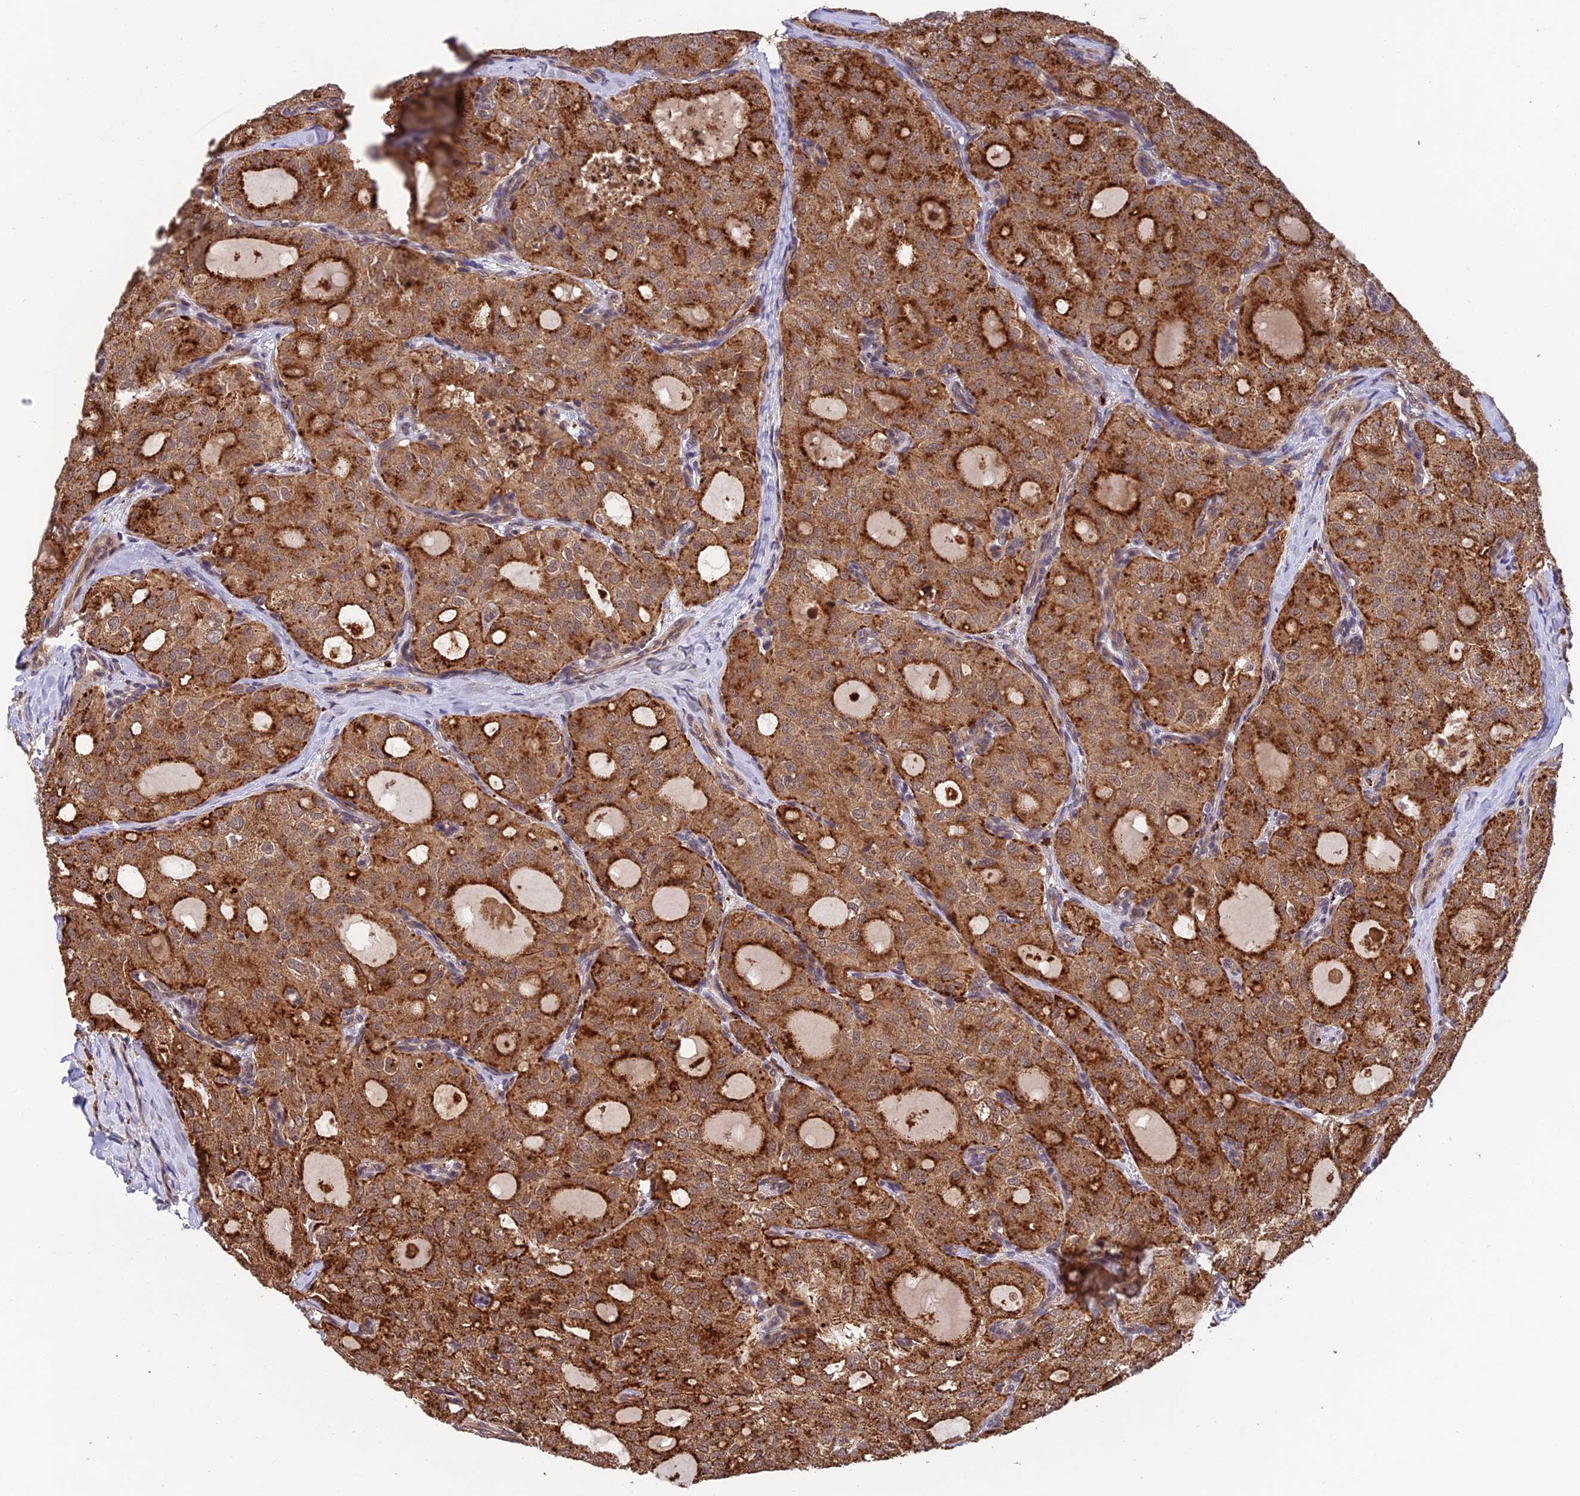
{"staining": {"intensity": "moderate", "quantity": ">75%", "location": "cytoplasmic/membranous"}, "tissue": "thyroid cancer", "cell_type": "Tumor cells", "image_type": "cancer", "snomed": [{"axis": "morphology", "description": "Follicular adenoma carcinoma, NOS"}, {"axis": "topography", "description": "Thyroid gland"}], "caption": "Brown immunohistochemical staining in thyroid follicular adenoma carcinoma displays moderate cytoplasmic/membranous expression in approximately >75% of tumor cells. Ihc stains the protein of interest in brown and the nuclei are stained blue.", "gene": "MNS1", "patient": {"sex": "male", "age": 75}}